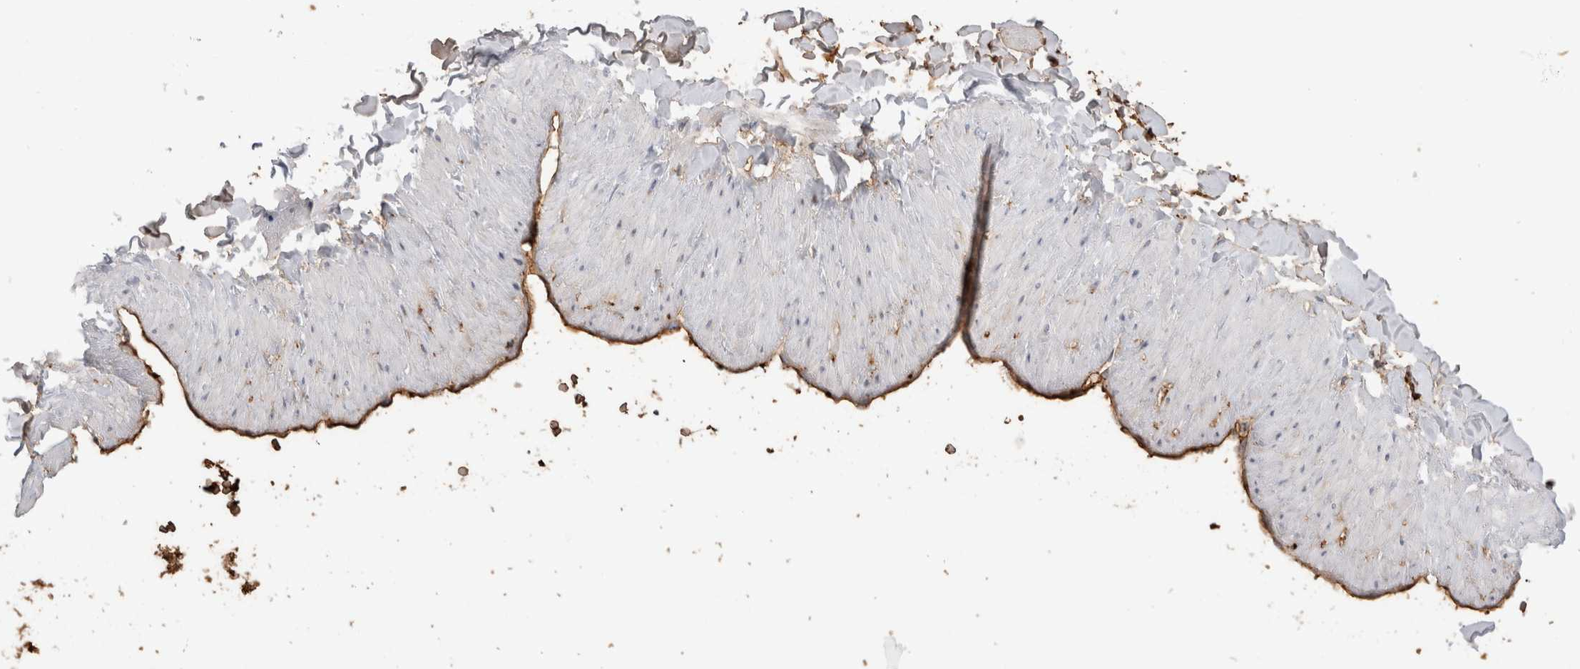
{"staining": {"intensity": "weak", "quantity": ">75%", "location": "cytoplasmic/membranous"}, "tissue": "soft tissue", "cell_type": "Fibroblasts", "image_type": "normal", "snomed": [{"axis": "morphology", "description": "Normal tissue, NOS"}, {"axis": "topography", "description": "Adipose tissue"}, {"axis": "topography", "description": "Vascular tissue"}, {"axis": "topography", "description": "Peripheral nerve tissue"}], "caption": "High-magnification brightfield microscopy of unremarkable soft tissue stained with DAB (brown) and counterstained with hematoxylin (blue). fibroblasts exhibit weak cytoplasmic/membranous positivity is seen in about>75% of cells. The staining was performed using DAB (3,3'-diaminobenzidine) to visualize the protein expression in brown, while the nuclei were stained in blue with hematoxylin (Magnification: 20x).", "gene": "TBCE", "patient": {"sex": "male", "age": 25}}